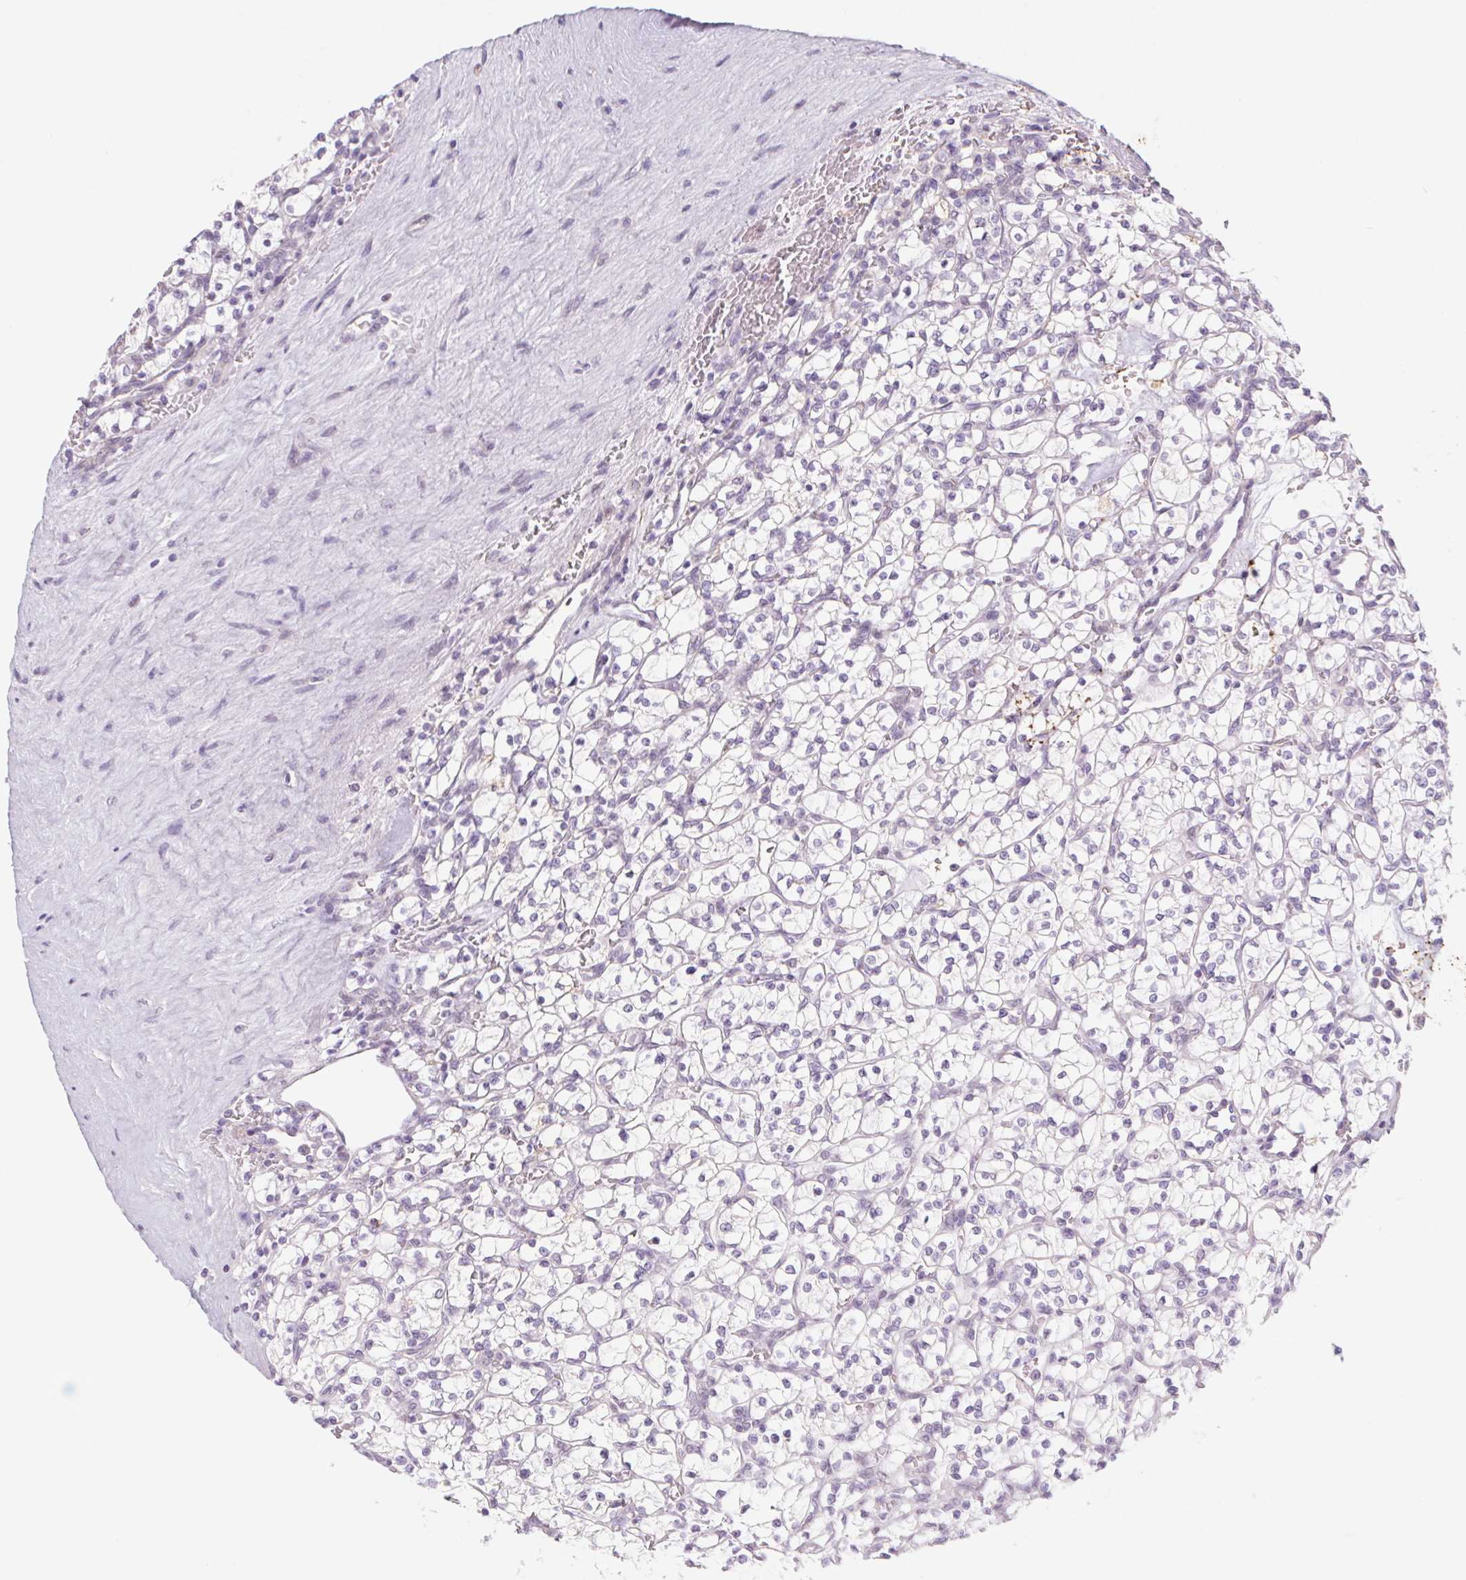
{"staining": {"intensity": "negative", "quantity": "none", "location": "none"}, "tissue": "renal cancer", "cell_type": "Tumor cells", "image_type": "cancer", "snomed": [{"axis": "morphology", "description": "Adenocarcinoma, NOS"}, {"axis": "topography", "description": "Kidney"}], "caption": "Protein analysis of adenocarcinoma (renal) displays no significant positivity in tumor cells. (Immunohistochemistry (ihc), brightfield microscopy, high magnification).", "gene": "KRT1", "patient": {"sex": "female", "age": 64}}